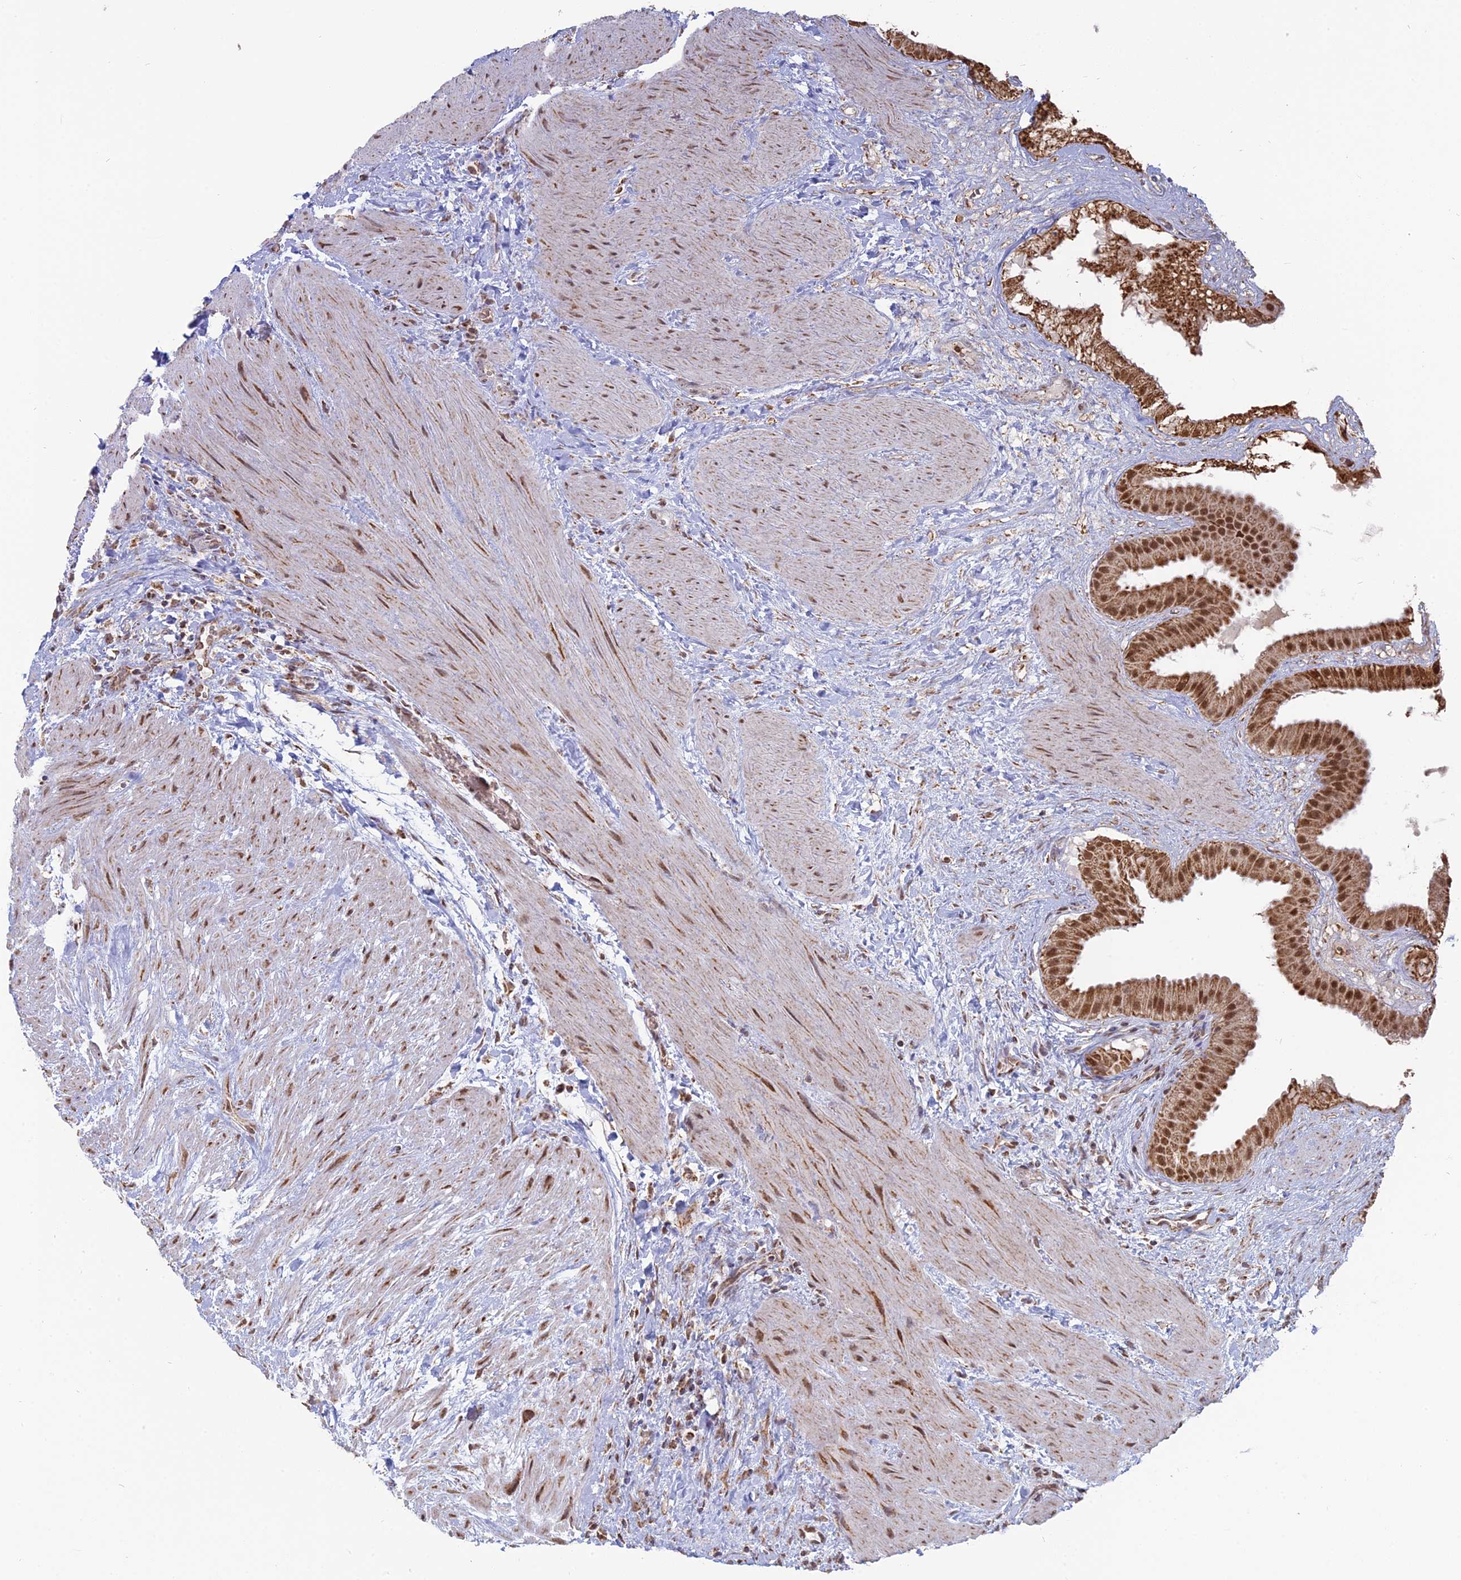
{"staining": {"intensity": "moderate", "quantity": ">75%", "location": "cytoplasmic/membranous,nuclear"}, "tissue": "gallbladder", "cell_type": "Glandular cells", "image_type": "normal", "snomed": [{"axis": "morphology", "description": "Normal tissue, NOS"}, {"axis": "topography", "description": "Gallbladder"}], "caption": "A medium amount of moderate cytoplasmic/membranous,nuclear staining is present in about >75% of glandular cells in benign gallbladder. Using DAB (brown) and hematoxylin (blue) stains, captured at high magnification using brightfield microscopy.", "gene": "ARHGAP40", "patient": {"sex": "male", "age": 55}}